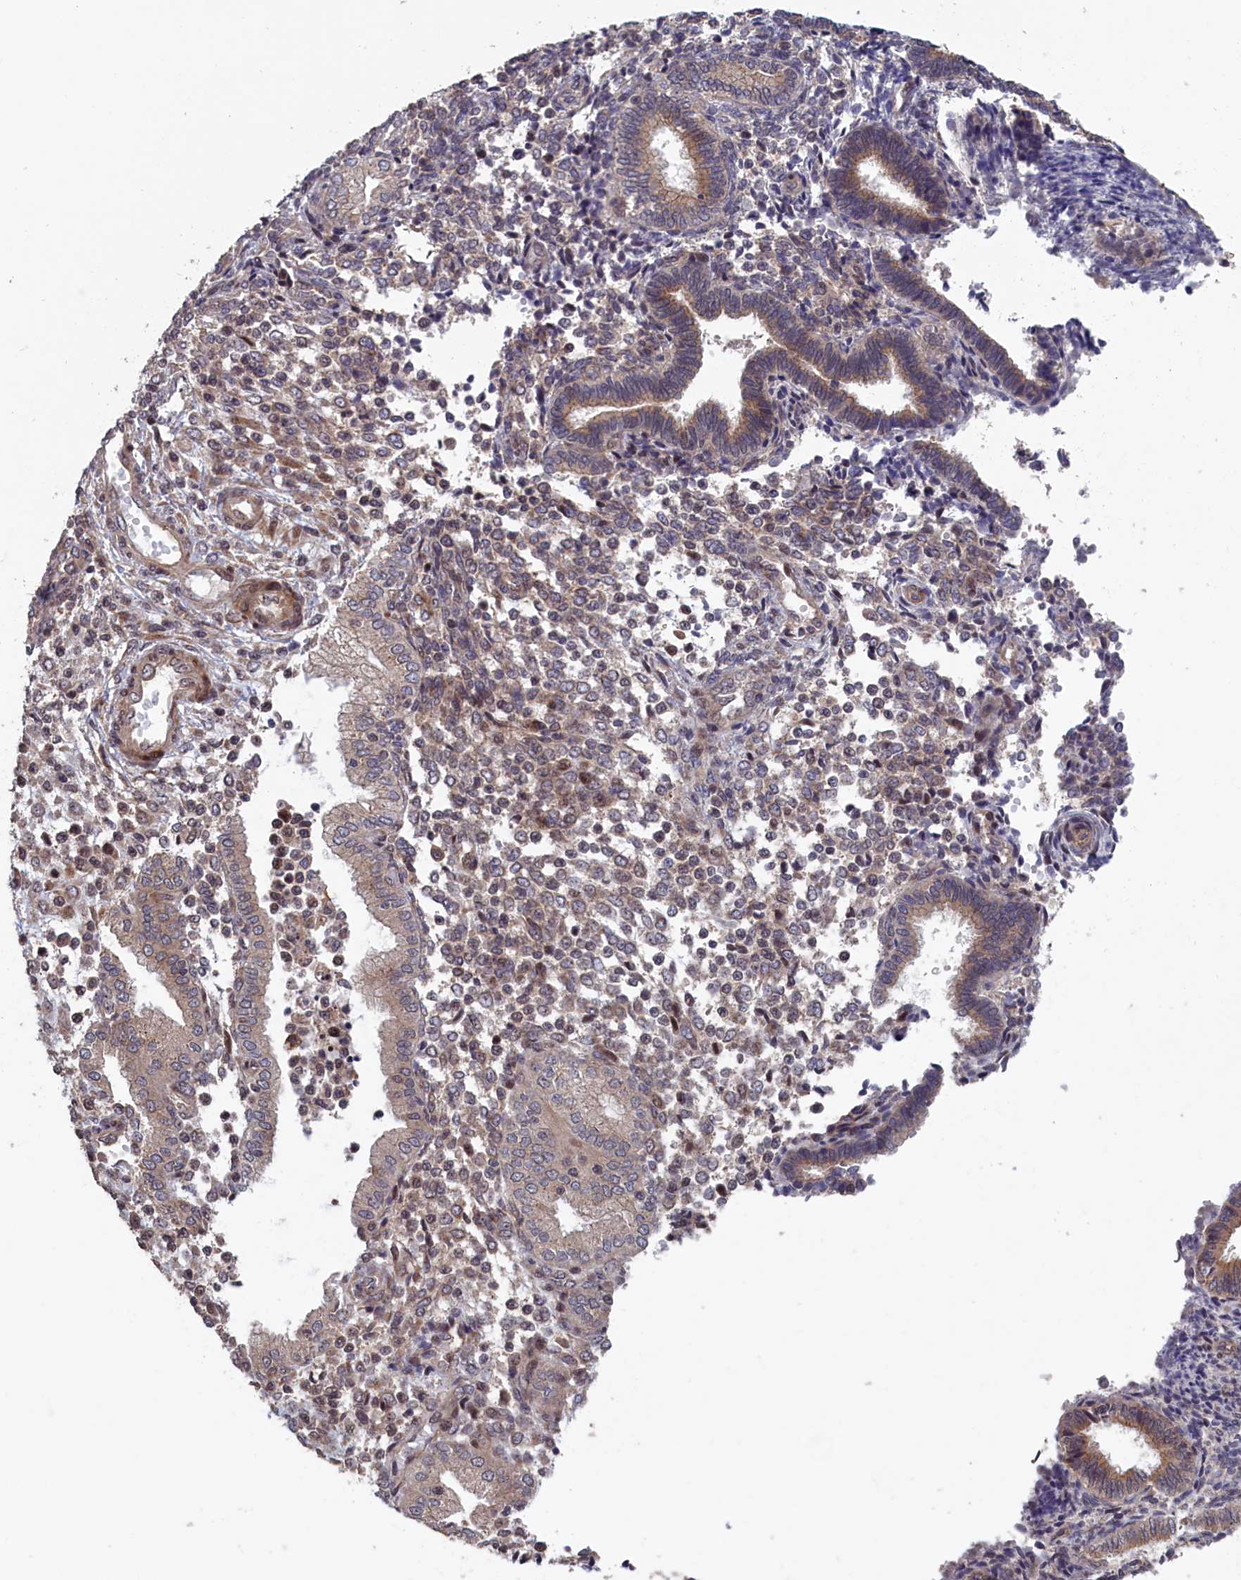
{"staining": {"intensity": "weak", "quantity": "25%-75%", "location": "cytoplasmic/membranous,nuclear"}, "tissue": "endometrium", "cell_type": "Cells in endometrial stroma", "image_type": "normal", "snomed": [{"axis": "morphology", "description": "Normal tissue, NOS"}, {"axis": "topography", "description": "Endometrium"}], "caption": "Weak cytoplasmic/membranous,nuclear staining for a protein is identified in about 25%-75% of cells in endometrial stroma of unremarkable endometrium using immunohistochemistry.", "gene": "LSG1", "patient": {"sex": "female", "age": 53}}